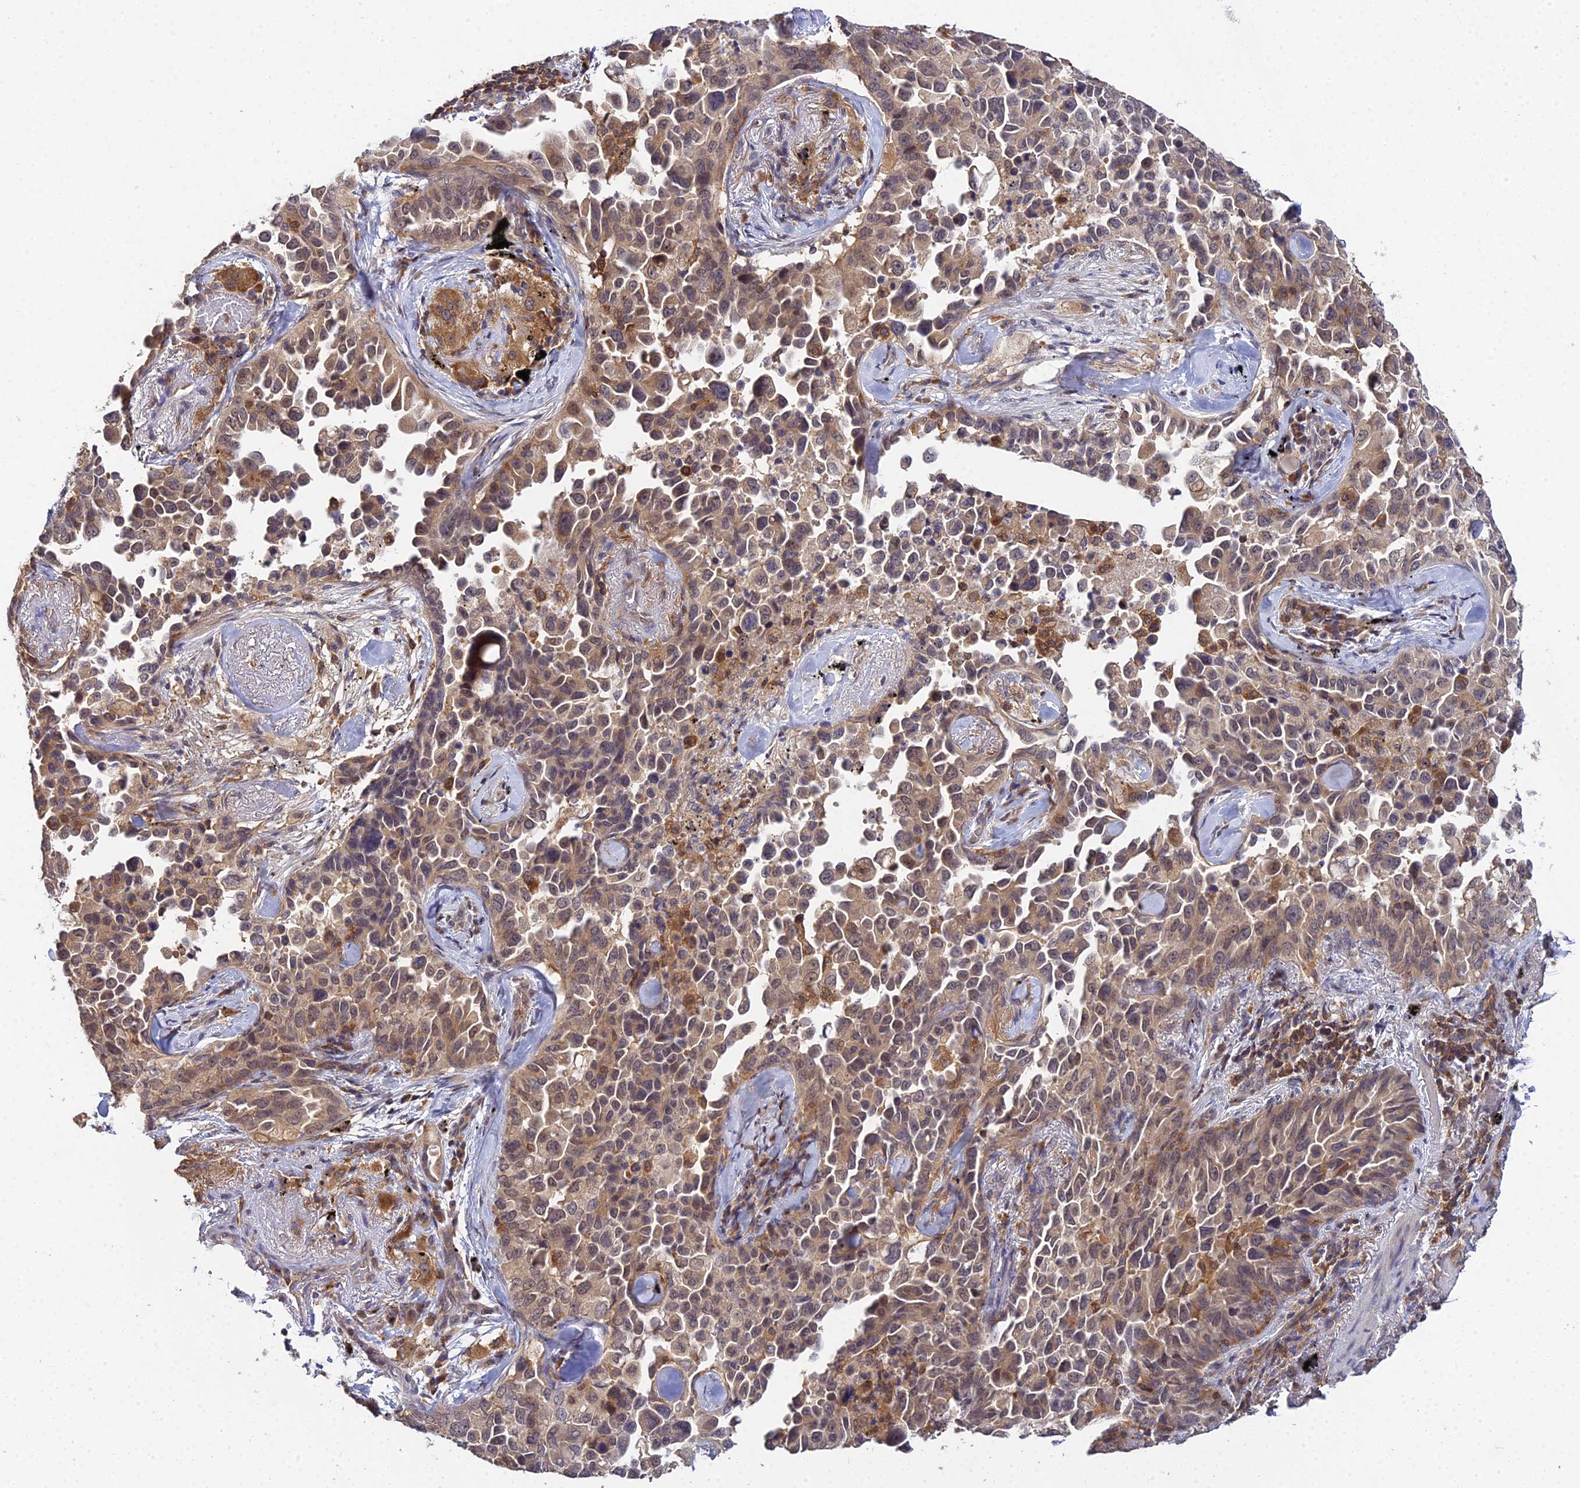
{"staining": {"intensity": "moderate", "quantity": ">75%", "location": "cytoplasmic/membranous,nuclear"}, "tissue": "lung cancer", "cell_type": "Tumor cells", "image_type": "cancer", "snomed": [{"axis": "morphology", "description": "Adenocarcinoma, NOS"}, {"axis": "topography", "description": "Lung"}], "caption": "DAB immunohistochemical staining of adenocarcinoma (lung) displays moderate cytoplasmic/membranous and nuclear protein expression in approximately >75% of tumor cells. The protein of interest is shown in brown color, while the nuclei are stained blue.", "gene": "TPRX1", "patient": {"sex": "female", "age": 67}}